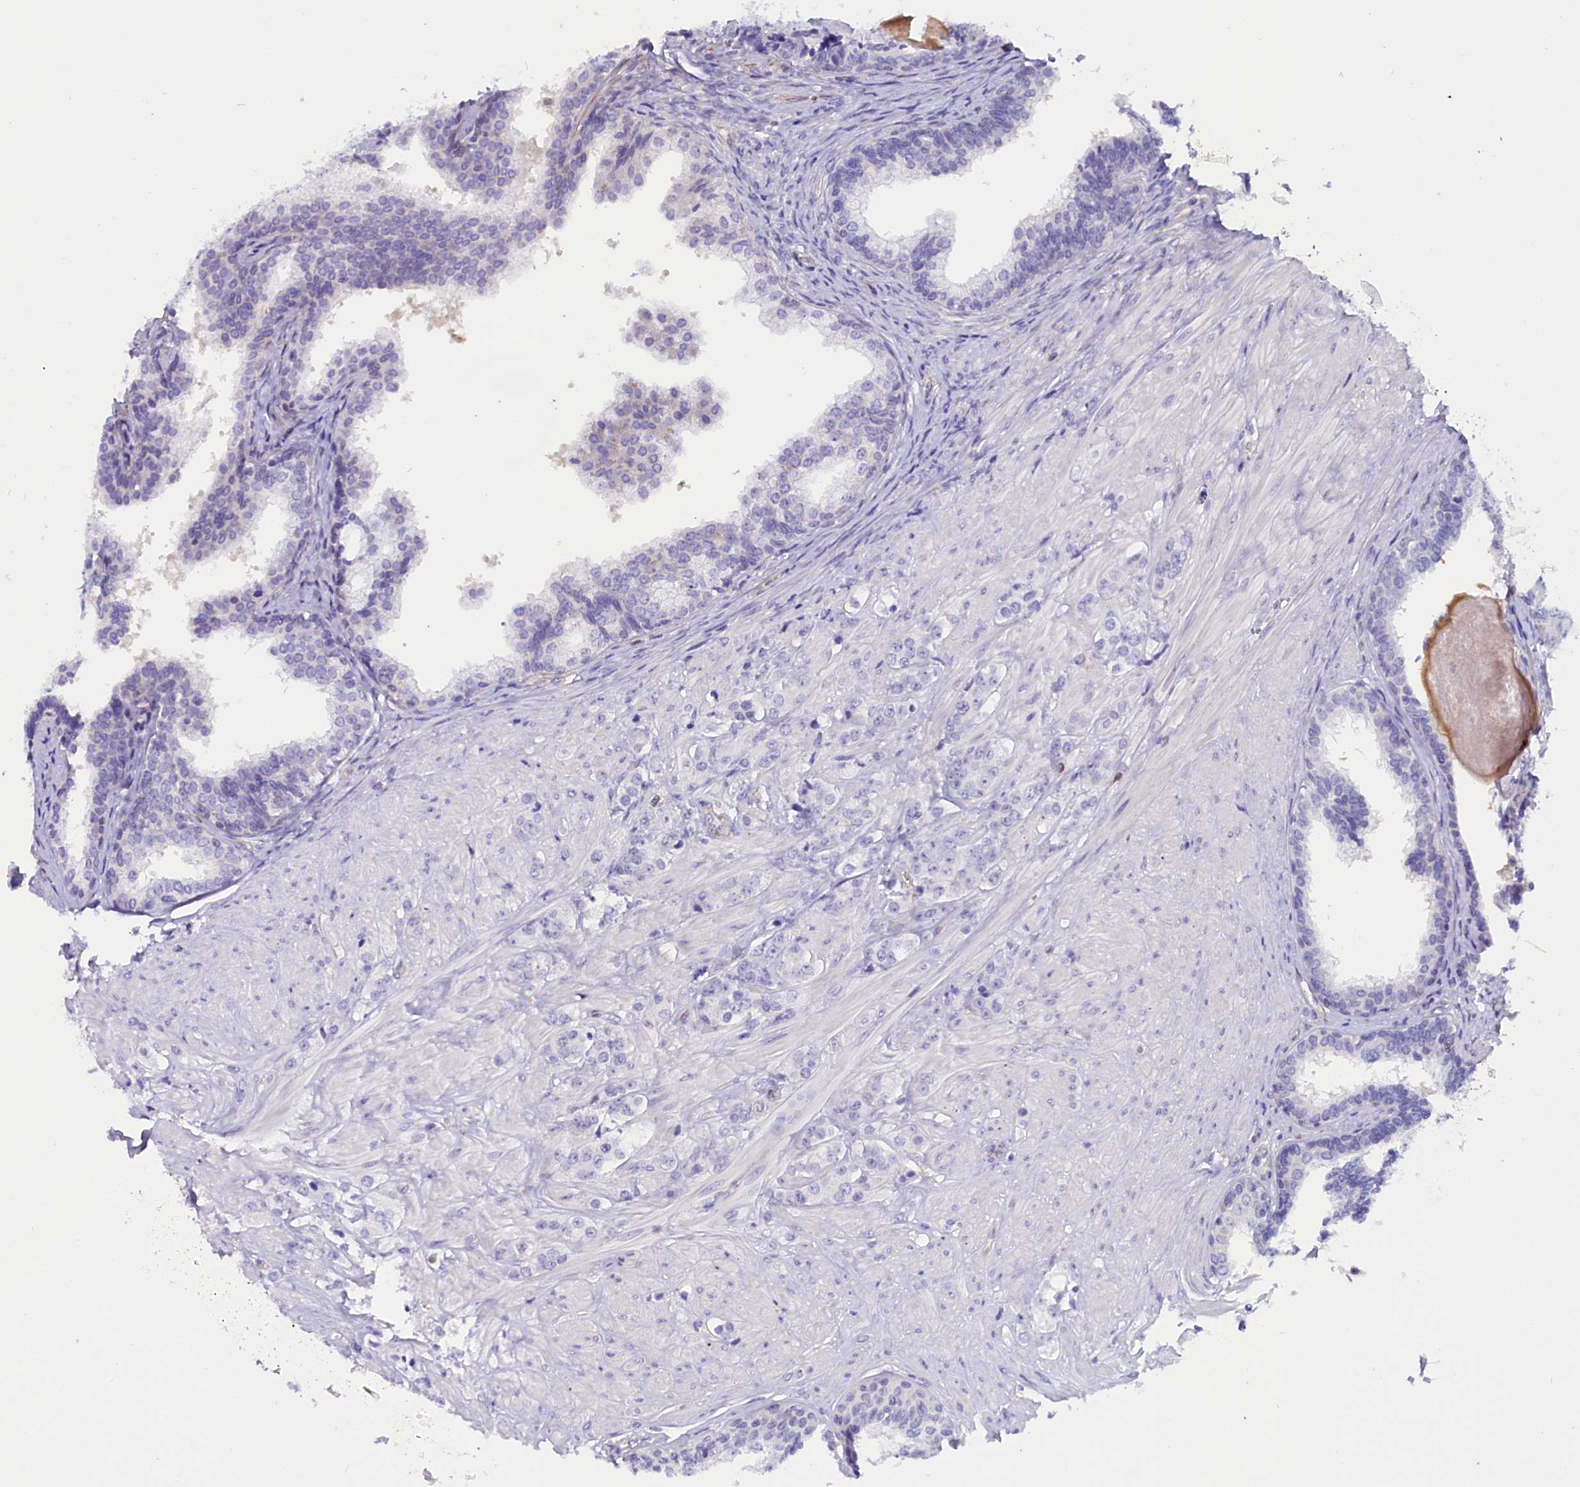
{"staining": {"intensity": "negative", "quantity": "none", "location": "none"}, "tissue": "prostate cancer", "cell_type": "Tumor cells", "image_type": "cancer", "snomed": [{"axis": "morphology", "description": "Adenocarcinoma, High grade"}, {"axis": "topography", "description": "Prostate"}], "caption": "Prostate cancer was stained to show a protein in brown. There is no significant staining in tumor cells.", "gene": "PDILT", "patient": {"sex": "male", "age": 62}}